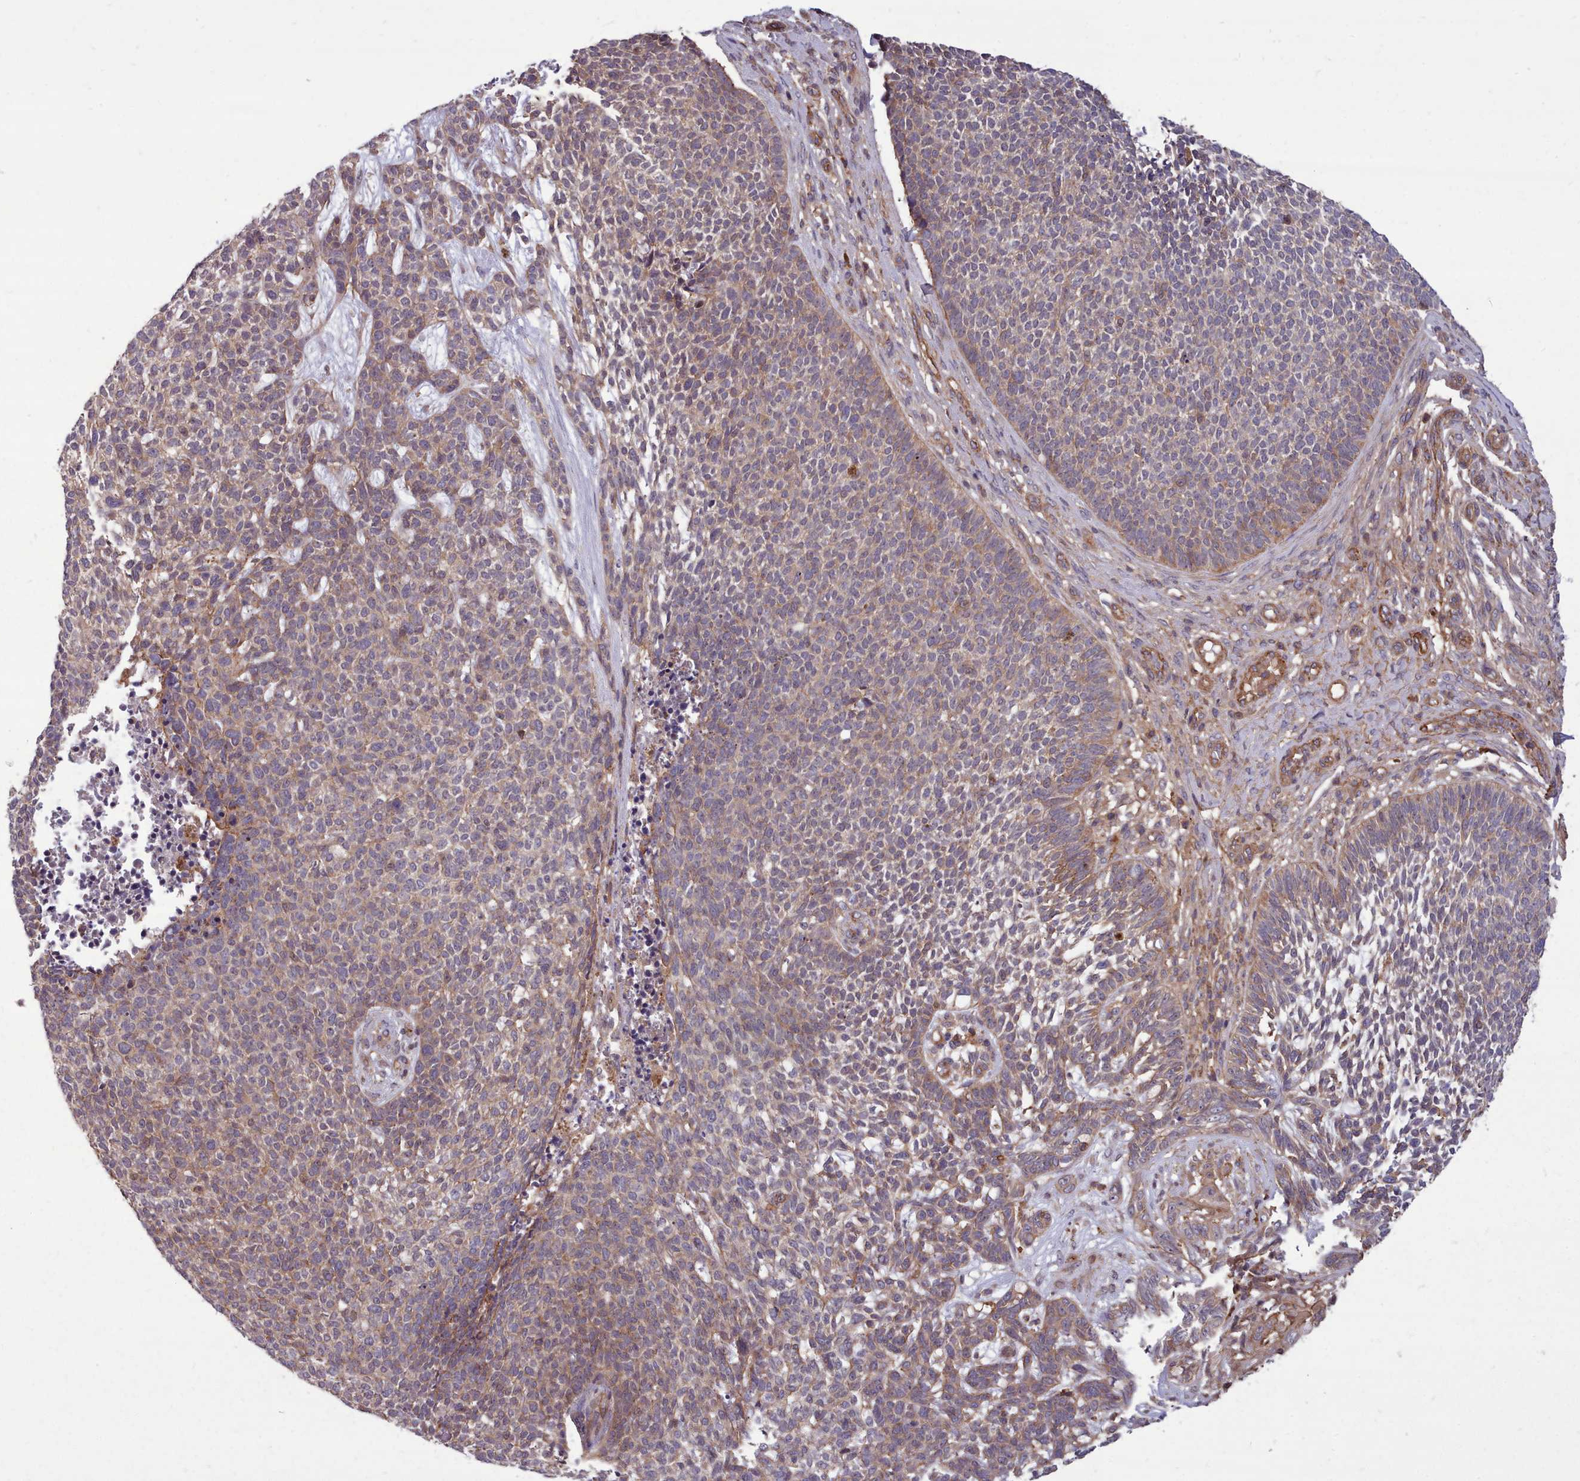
{"staining": {"intensity": "weak", "quantity": "25%-75%", "location": "cytoplasmic/membranous"}, "tissue": "skin cancer", "cell_type": "Tumor cells", "image_type": "cancer", "snomed": [{"axis": "morphology", "description": "Basal cell carcinoma"}, {"axis": "topography", "description": "Skin"}], "caption": "A photomicrograph of human skin cancer (basal cell carcinoma) stained for a protein reveals weak cytoplasmic/membranous brown staining in tumor cells.", "gene": "STUB1", "patient": {"sex": "female", "age": 84}}